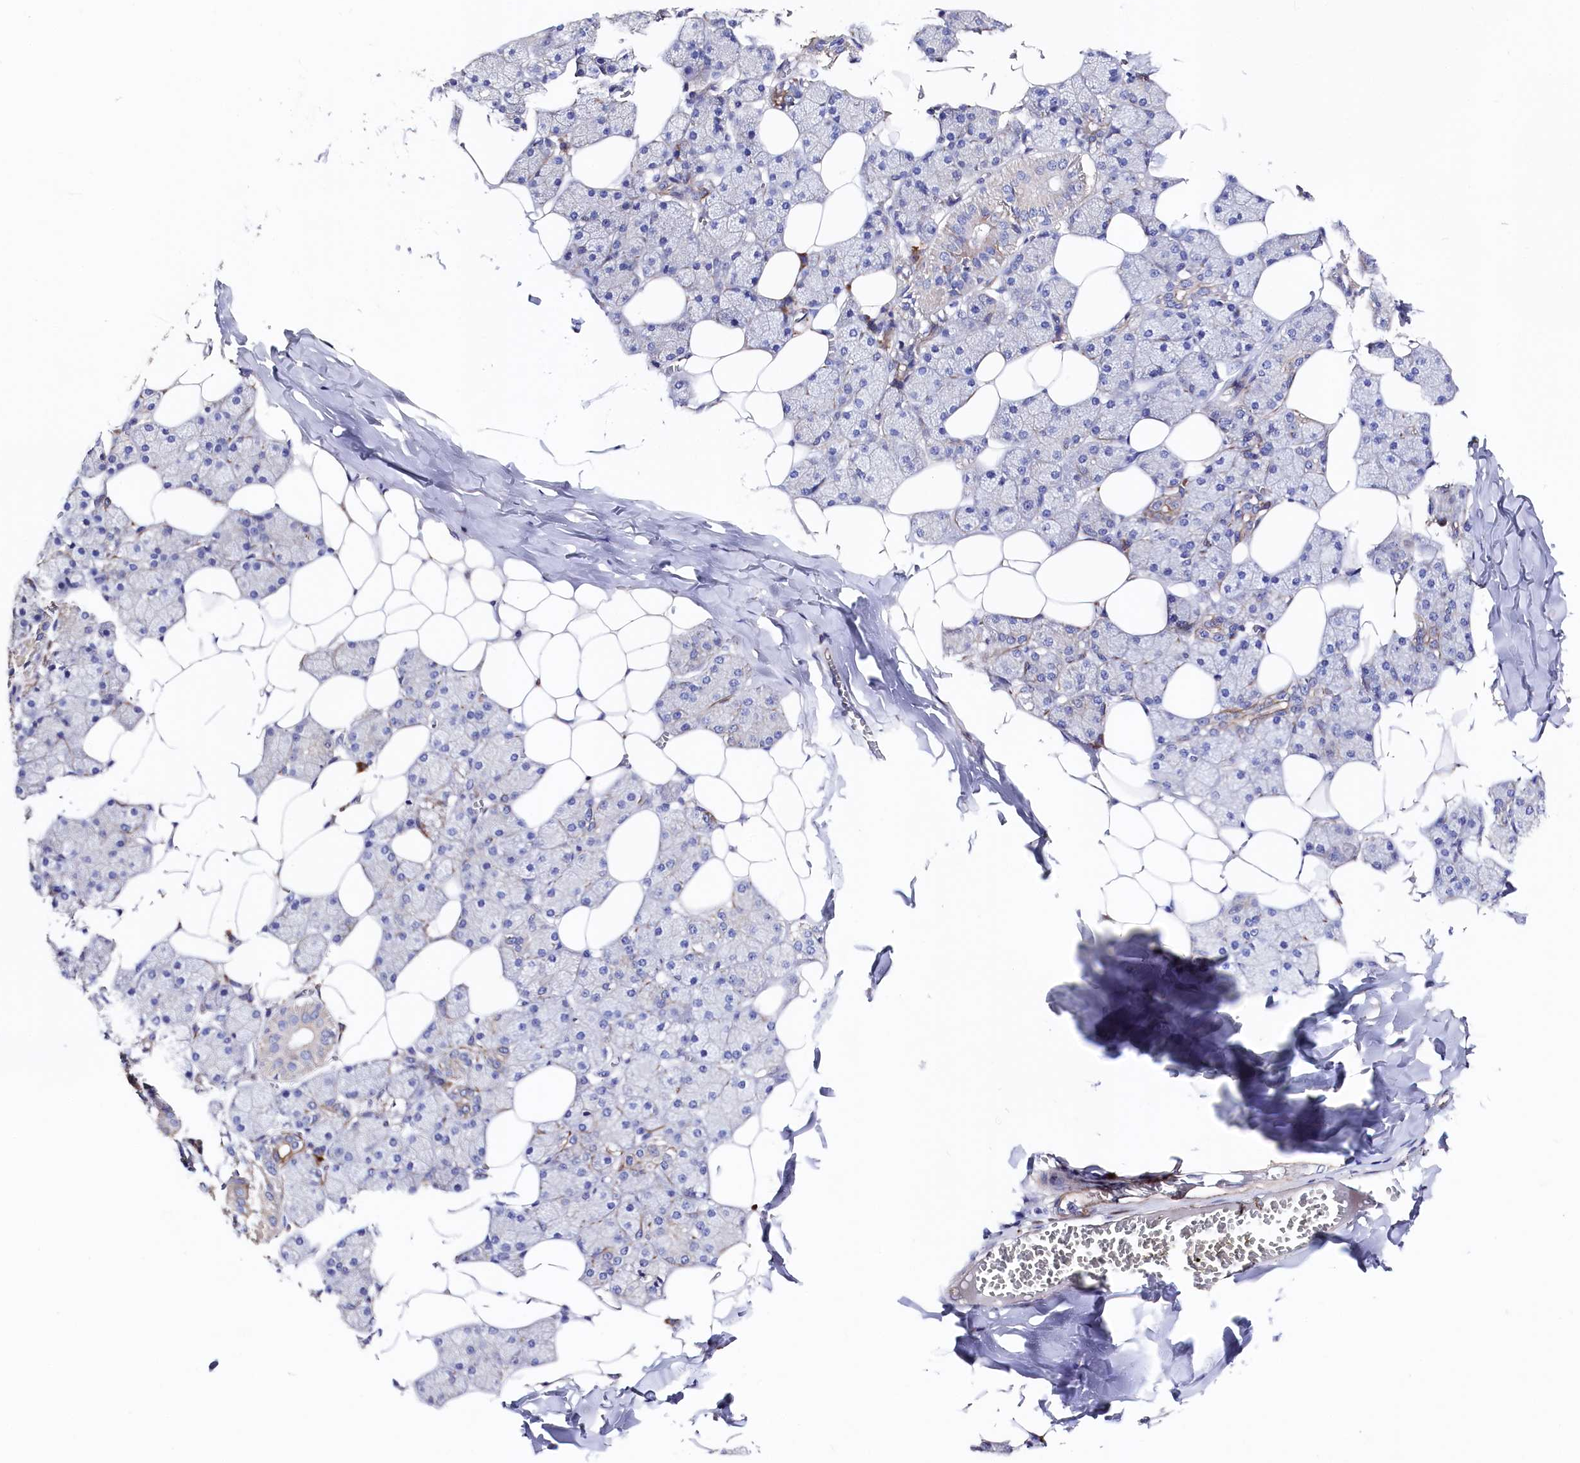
{"staining": {"intensity": "moderate", "quantity": "<25%", "location": "cytoplasmic/membranous"}, "tissue": "salivary gland", "cell_type": "Glandular cells", "image_type": "normal", "snomed": [{"axis": "morphology", "description": "Normal tissue, NOS"}, {"axis": "topography", "description": "Salivary gland"}], "caption": "Salivary gland stained with DAB (3,3'-diaminobenzidine) immunohistochemistry demonstrates low levels of moderate cytoplasmic/membranous staining in approximately <25% of glandular cells. Nuclei are stained in blue.", "gene": "WNT8A", "patient": {"sex": "female", "age": 33}}